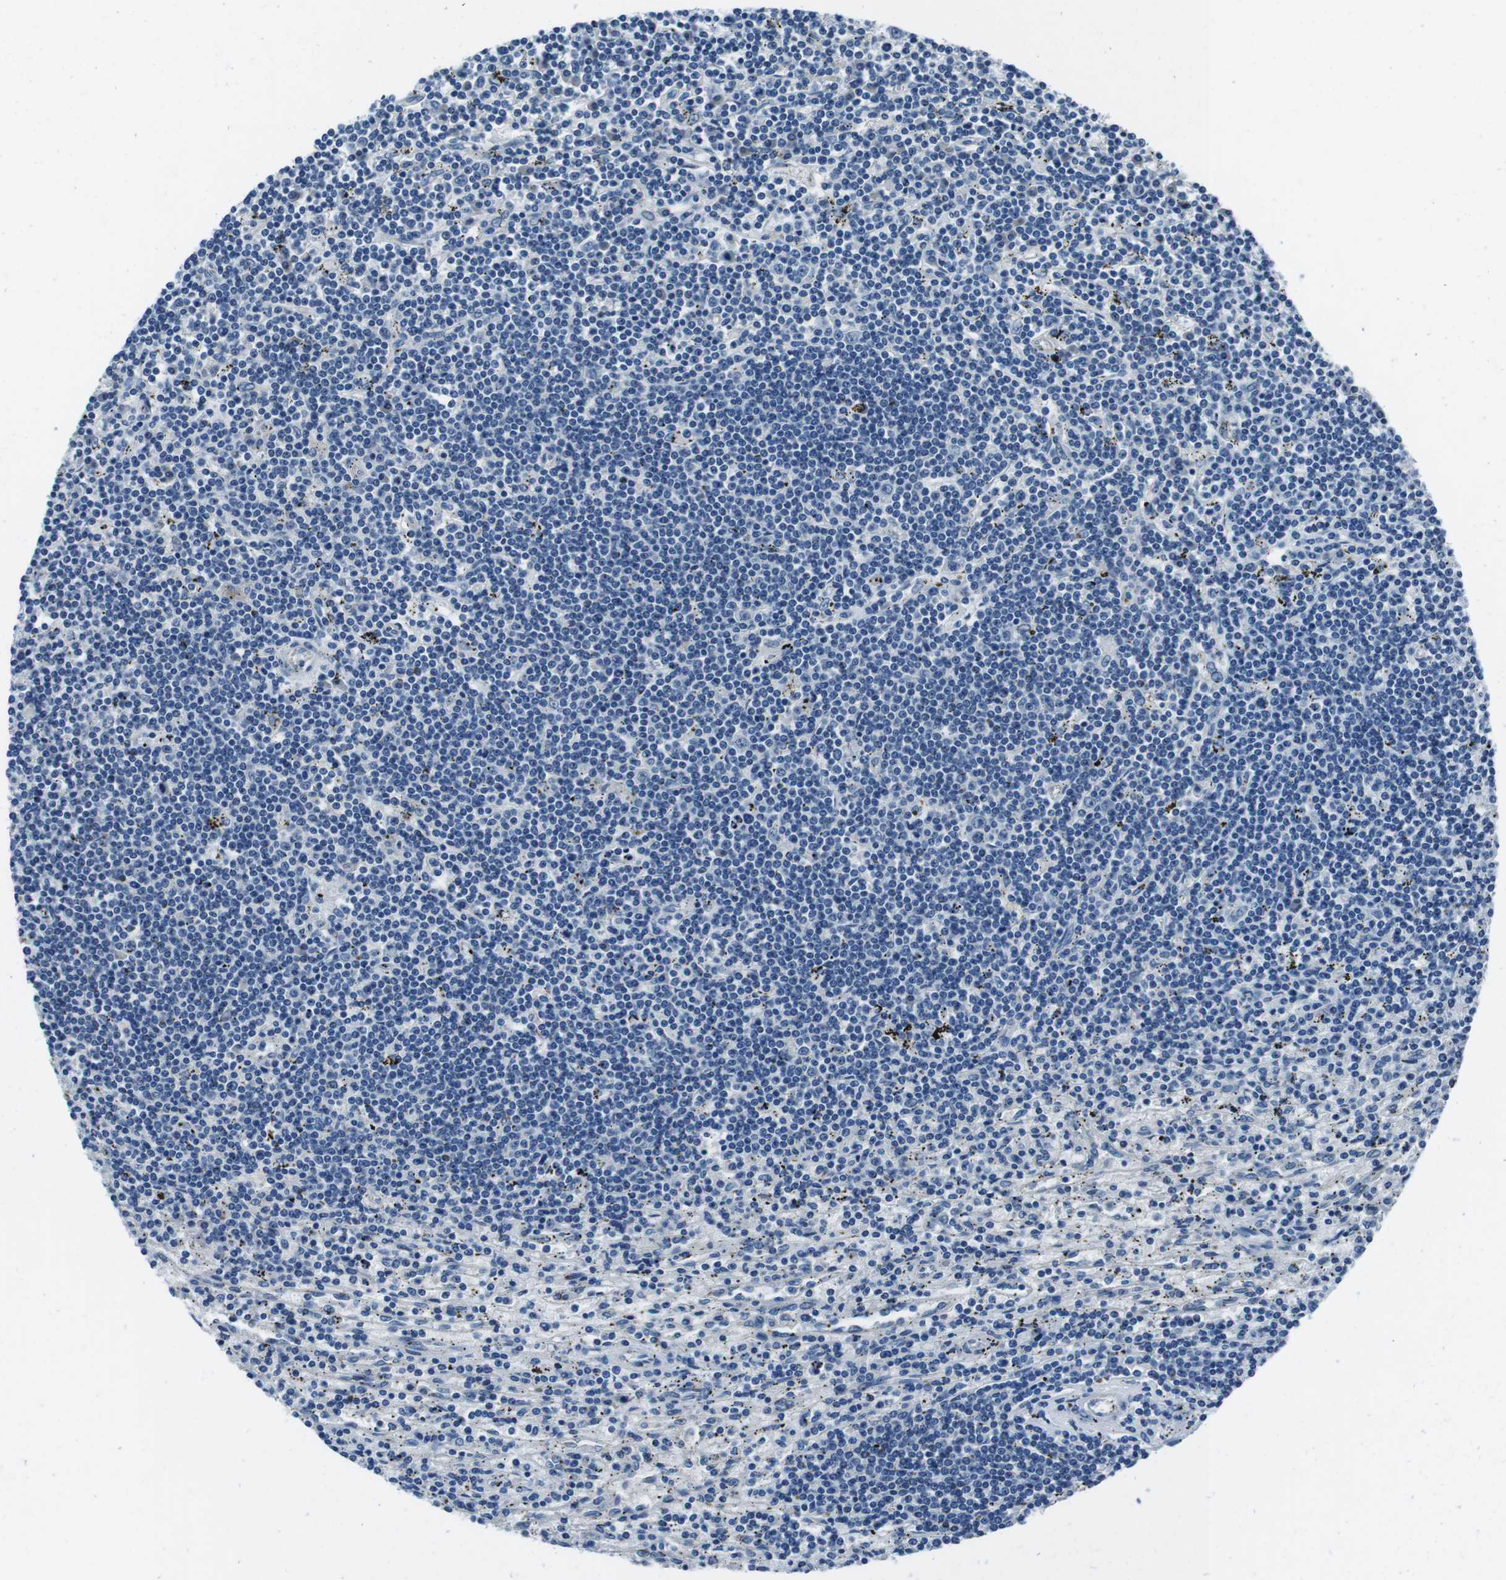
{"staining": {"intensity": "negative", "quantity": "none", "location": "none"}, "tissue": "lymphoma", "cell_type": "Tumor cells", "image_type": "cancer", "snomed": [{"axis": "morphology", "description": "Malignant lymphoma, non-Hodgkin's type, Low grade"}, {"axis": "topography", "description": "Spleen"}], "caption": "IHC micrograph of neoplastic tissue: lymphoma stained with DAB (3,3'-diaminobenzidine) displays no significant protein expression in tumor cells.", "gene": "CASQ1", "patient": {"sex": "male", "age": 76}}